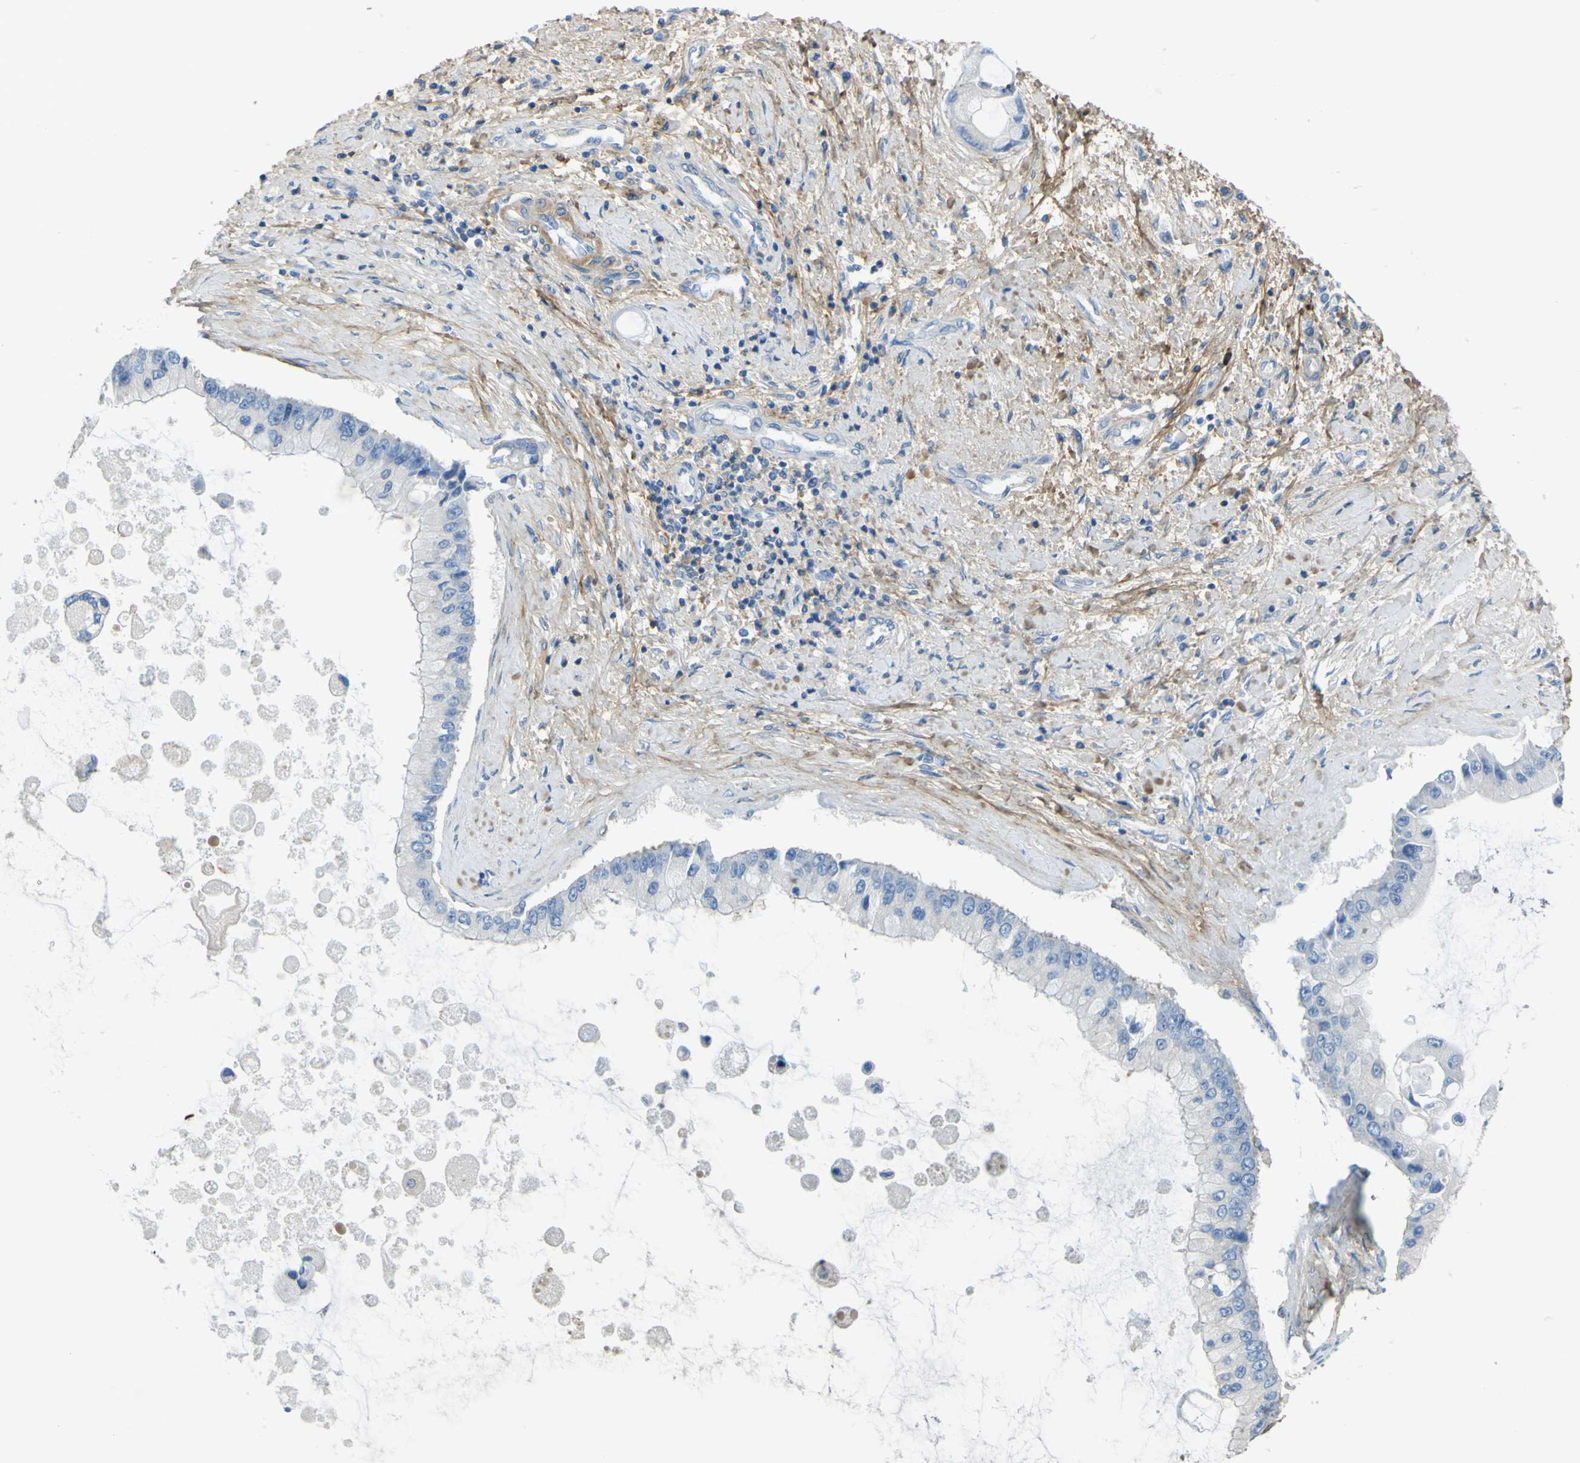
{"staining": {"intensity": "negative", "quantity": "none", "location": "none"}, "tissue": "liver cancer", "cell_type": "Tumor cells", "image_type": "cancer", "snomed": [{"axis": "morphology", "description": "Cholangiocarcinoma"}, {"axis": "topography", "description": "Liver"}], "caption": "Immunohistochemistry (IHC) photomicrograph of liver cholangiocarcinoma stained for a protein (brown), which displays no expression in tumor cells.", "gene": "OGN", "patient": {"sex": "male", "age": 50}}